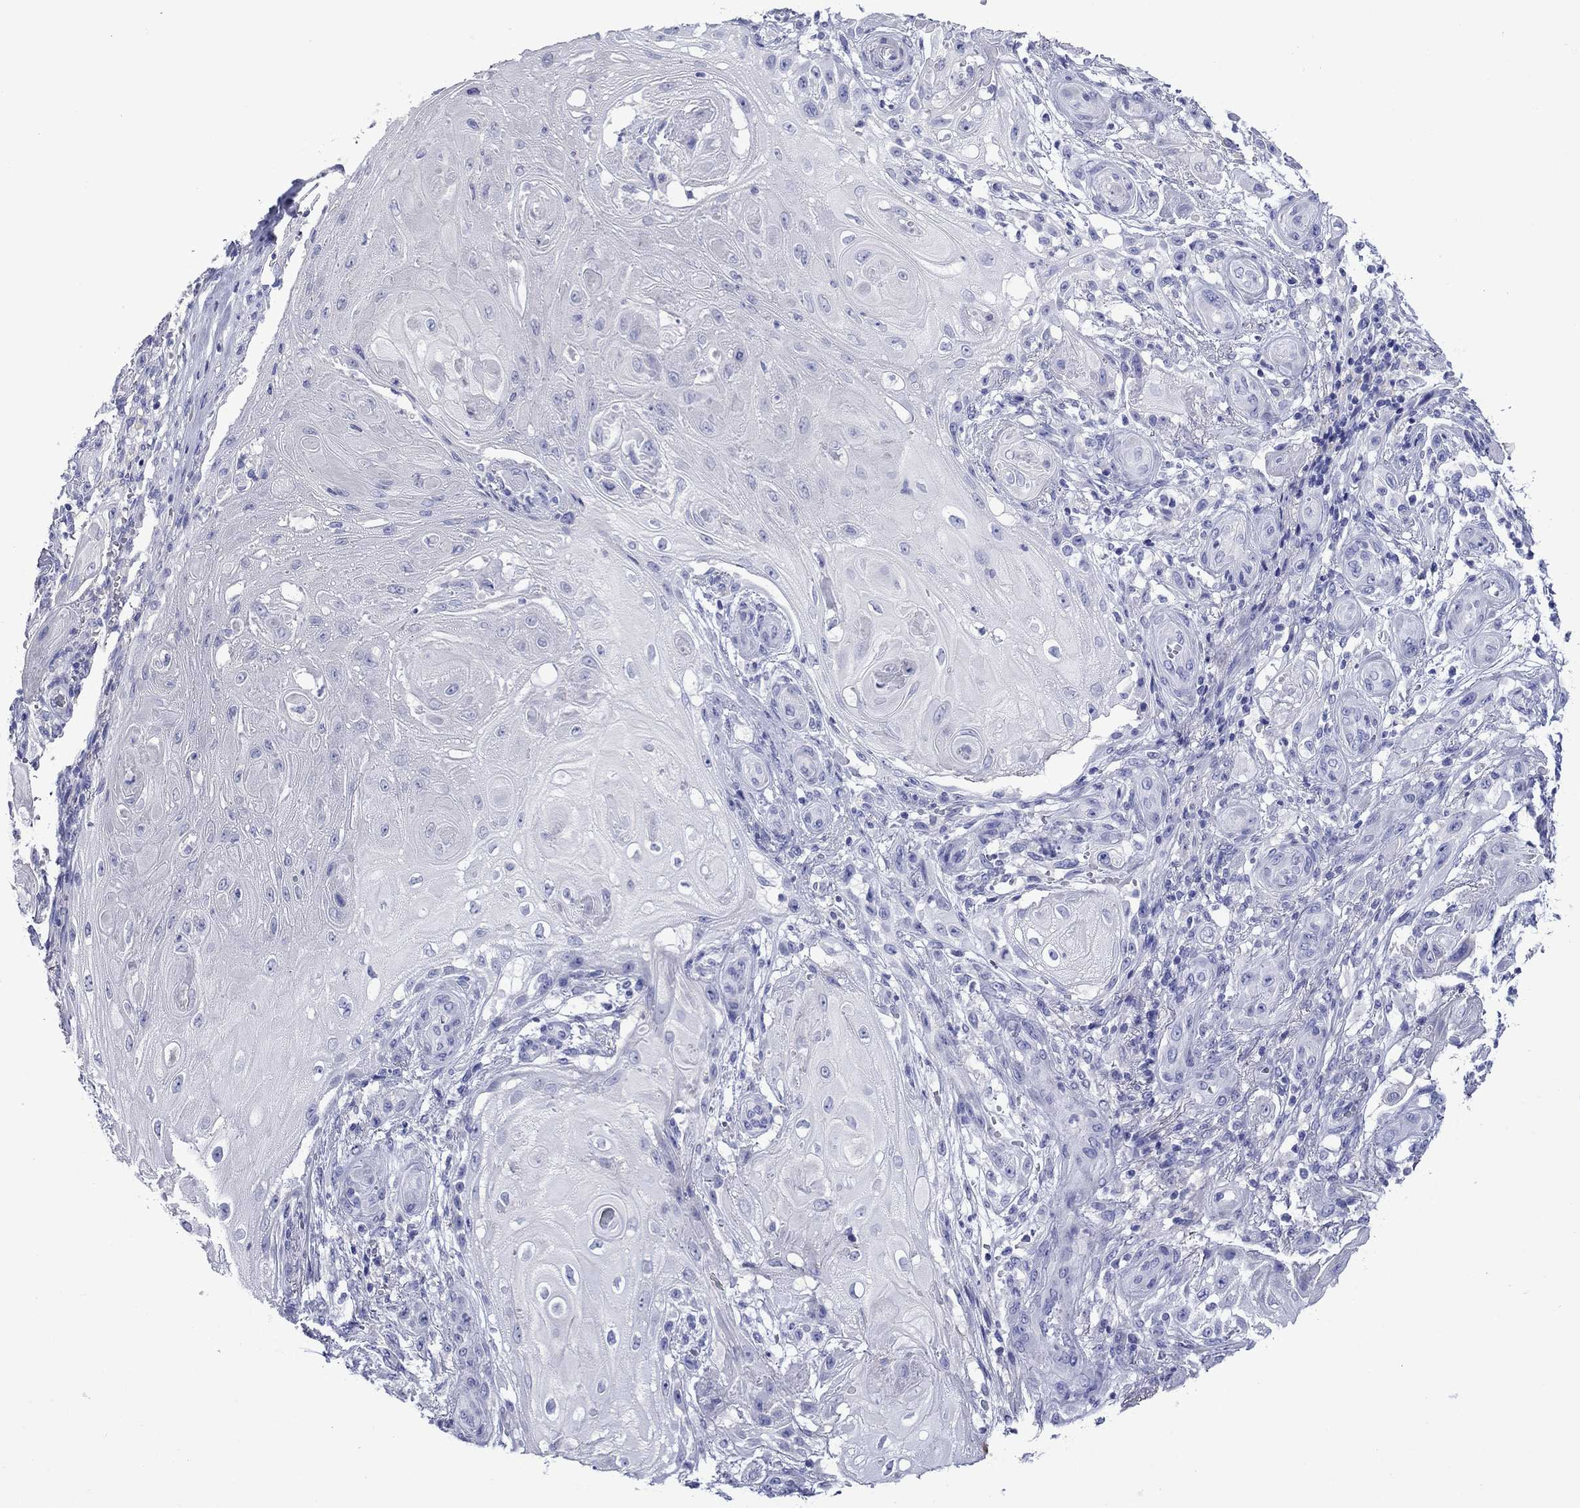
{"staining": {"intensity": "negative", "quantity": "none", "location": "none"}, "tissue": "skin cancer", "cell_type": "Tumor cells", "image_type": "cancer", "snomed": [{"axis": "morphology", "description": "Squamous cell carcinoma, NOS"}, {"axis": "topography", "description": "Skin"}], "caption": "IHC of squamous cell carcinoma (skin) displays no expression in tumor cells. (DAB IHC visualized using brightfield microscopy, high magnification).", "gene": "GIP", "patient": {"sex": "male", "age": 62}}